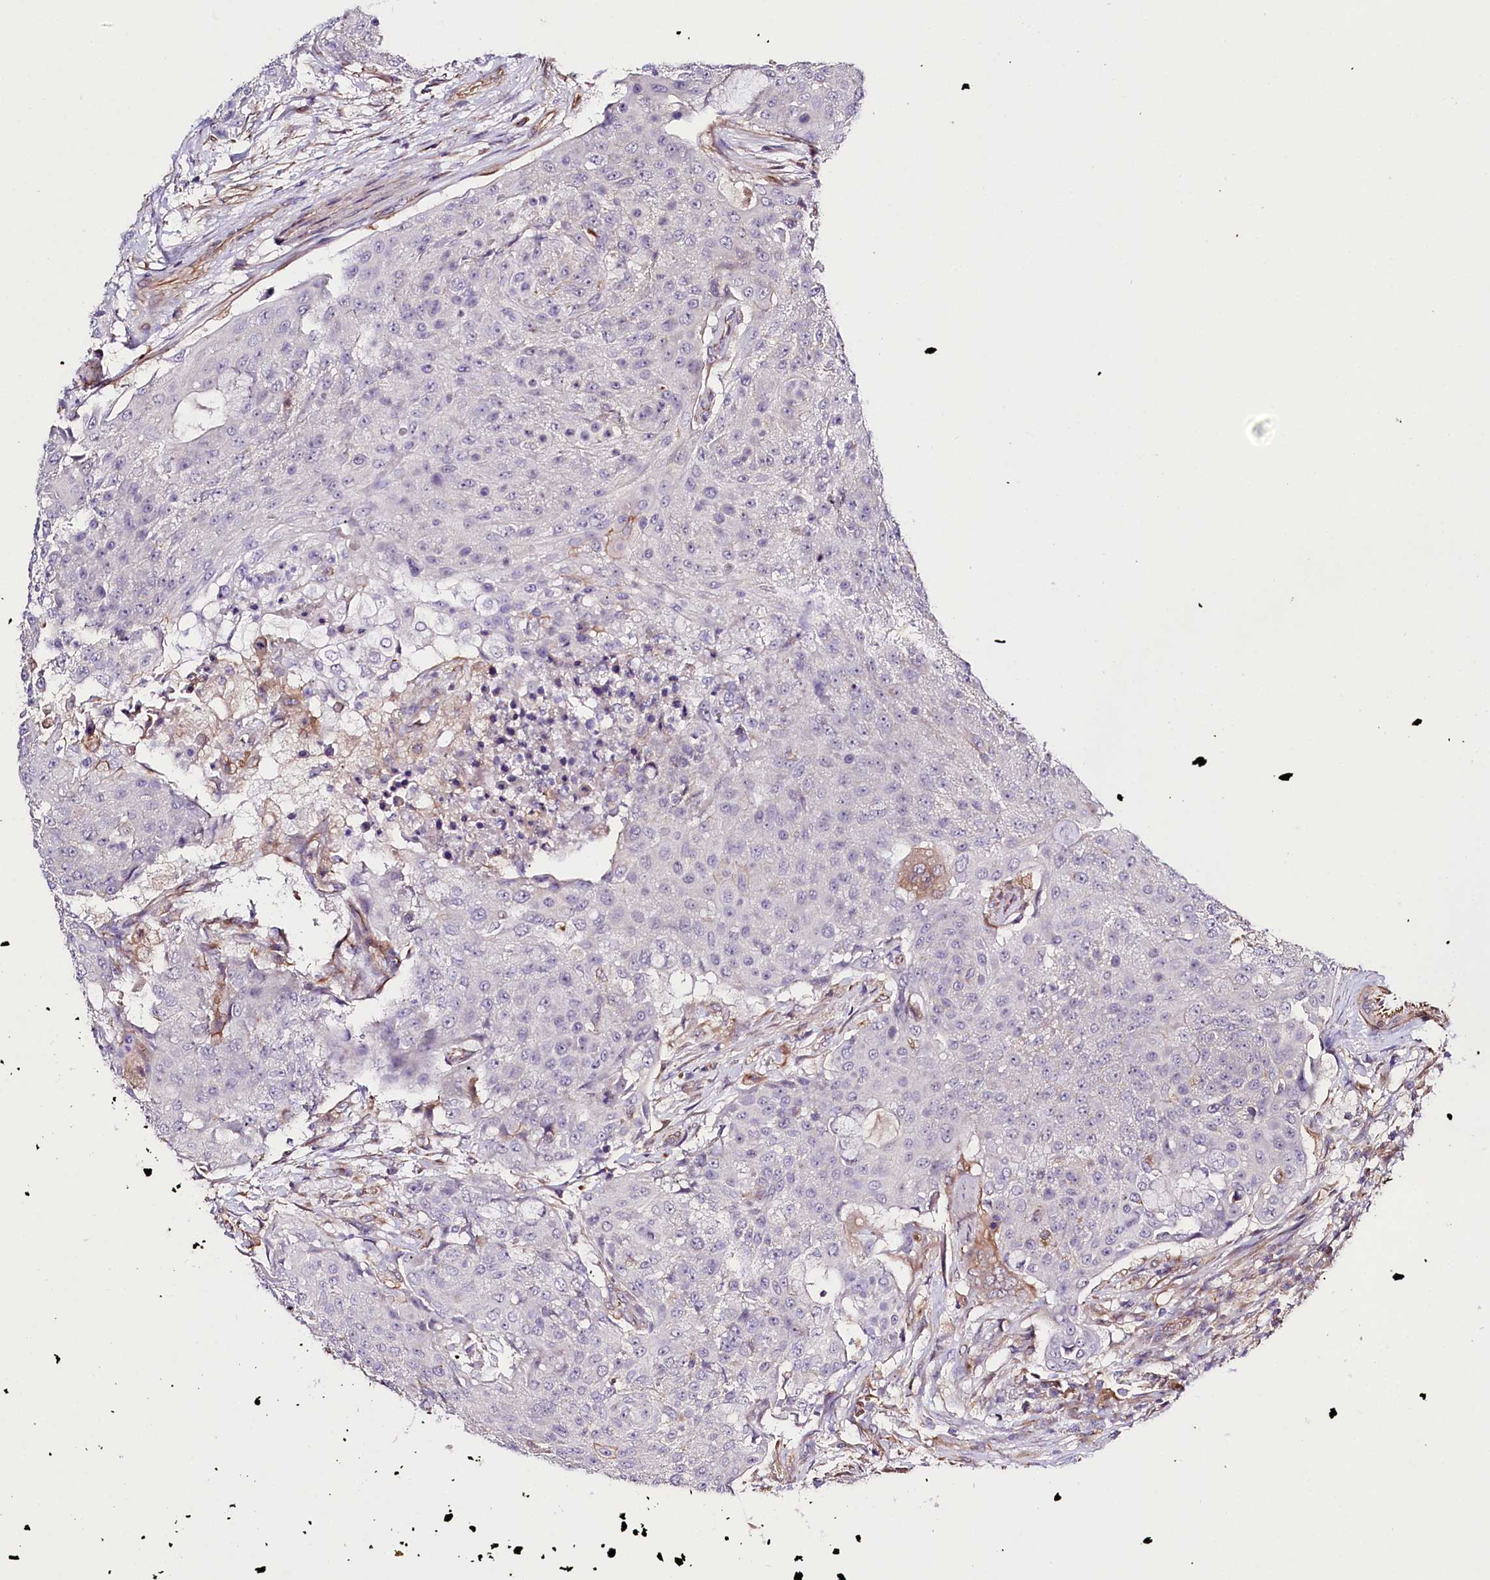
{"staining": {"intensity": "negative", "quantity": "none", "location": "none"}, "tissue": "urothelial cancer", "cell_type": "Tumor cells", "image_type": "cancer", "snomed": [{"axis": "morphology", "description": "Urothelial carcinoma, High grade"}, {"axis": "topography", "description": "Urinary bladder"}], "caption": "High magnification brightfield microscopy of urothelial cancer stained with DAB (3,3'-diaminobenzidine) (brown) and counterstained with hematoxylin (blue): tumor cells show no significant expression.", "gene": "SLC7A1", "patient": {"sex": "female", "age": 63}}